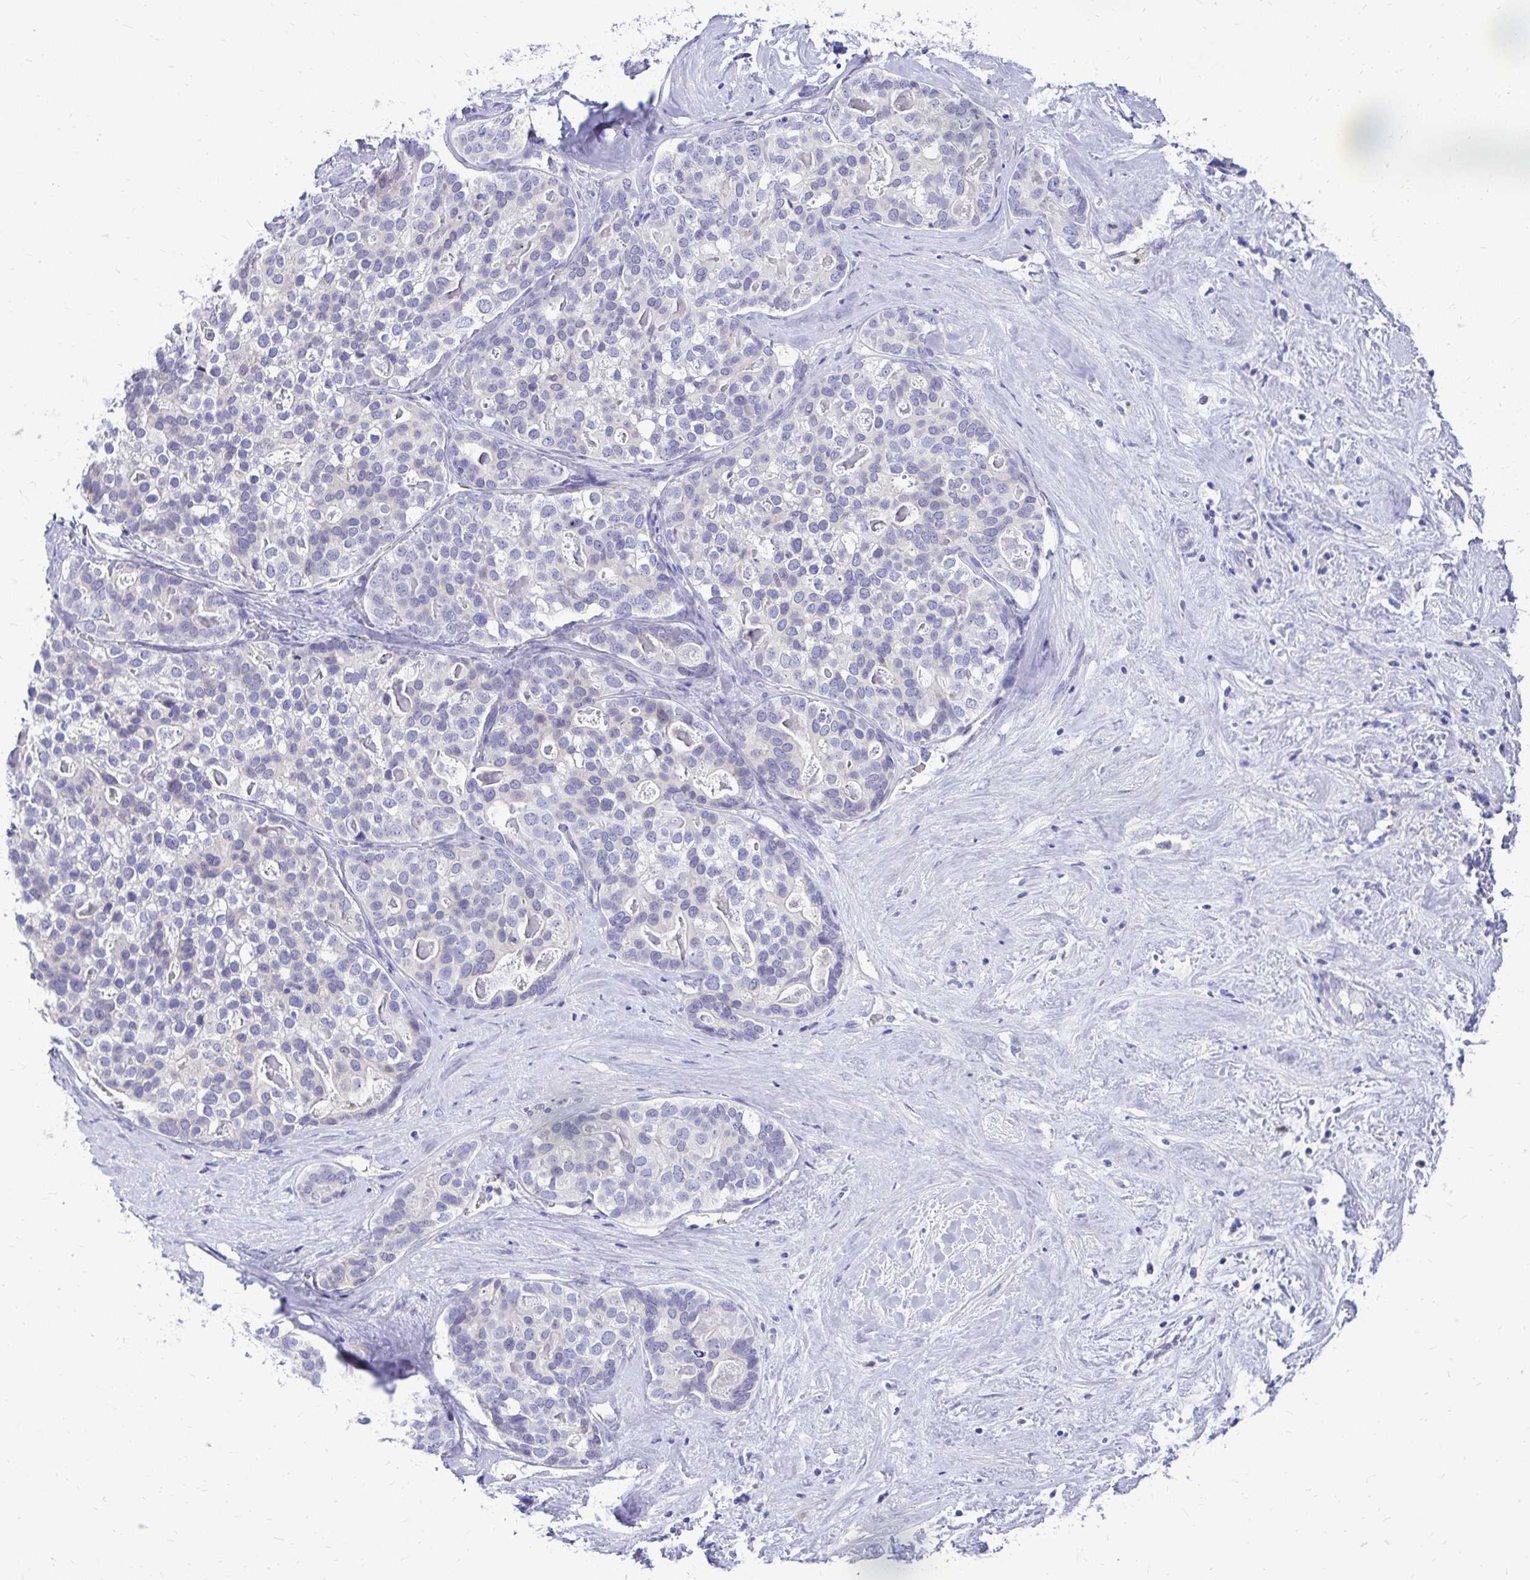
{"staining": {"intensity": "negative", "quantity": "none", "location": "none"}, "tissue": "liver cancer", "cell_type": "Tumor cells", "image_type": "cancer", "snomed": [{"axis": "morphology", "description": "Cholangiocarcinoma"}, {"axis": "topography", "description": "Liver"}], "caption": "DAB (3,3'-diaminobenzidine) immunohistochemical staining of human liver cholangiocarcinoma displays no significant staining in tumor cells. (IHC, brightfield microscopy, high magnification).", "gene": "ZSWIM9", "patient": {"sex": "male", "age": 56}}